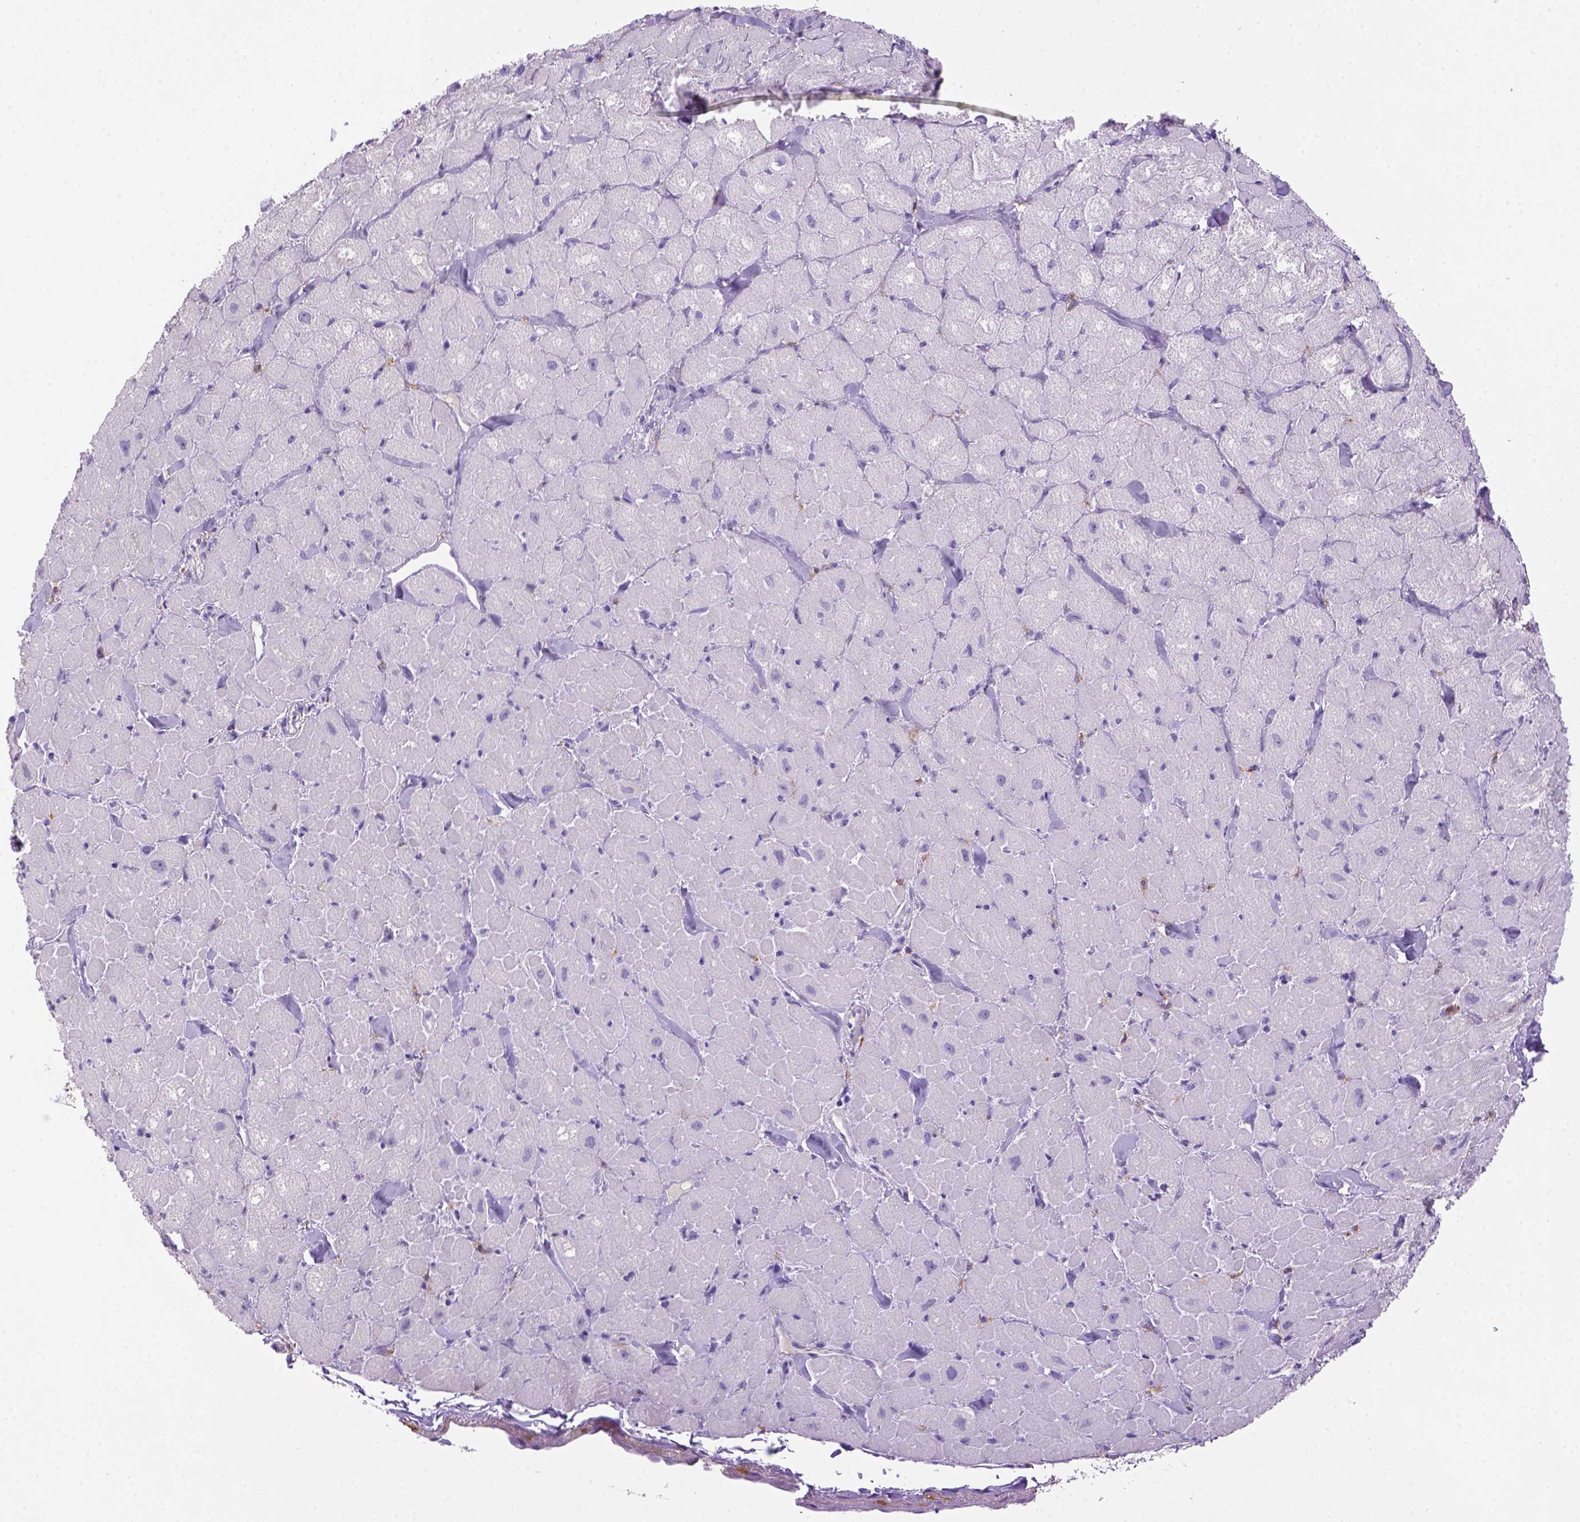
{"staining": {"intensity": "negative", "quantity": "none", "location": "none"}, "tissue": "heart muscle", "cell_type": "Cardiomyocytes", "image_type": "normal", "snomed": [{"axis": "morphology", "description": "Normal tissue, NOS"}, {"axis": "topography", "description": "Heart"}], "caption": "DAB immunohistochemical staining of unremarkable human heart muscle shows no significant staining in cardiomyocytes. (IHC, brightfield microscopy, high magnification).", "gene": "CD14", "patient": {"sex": "male", "age": 60}}